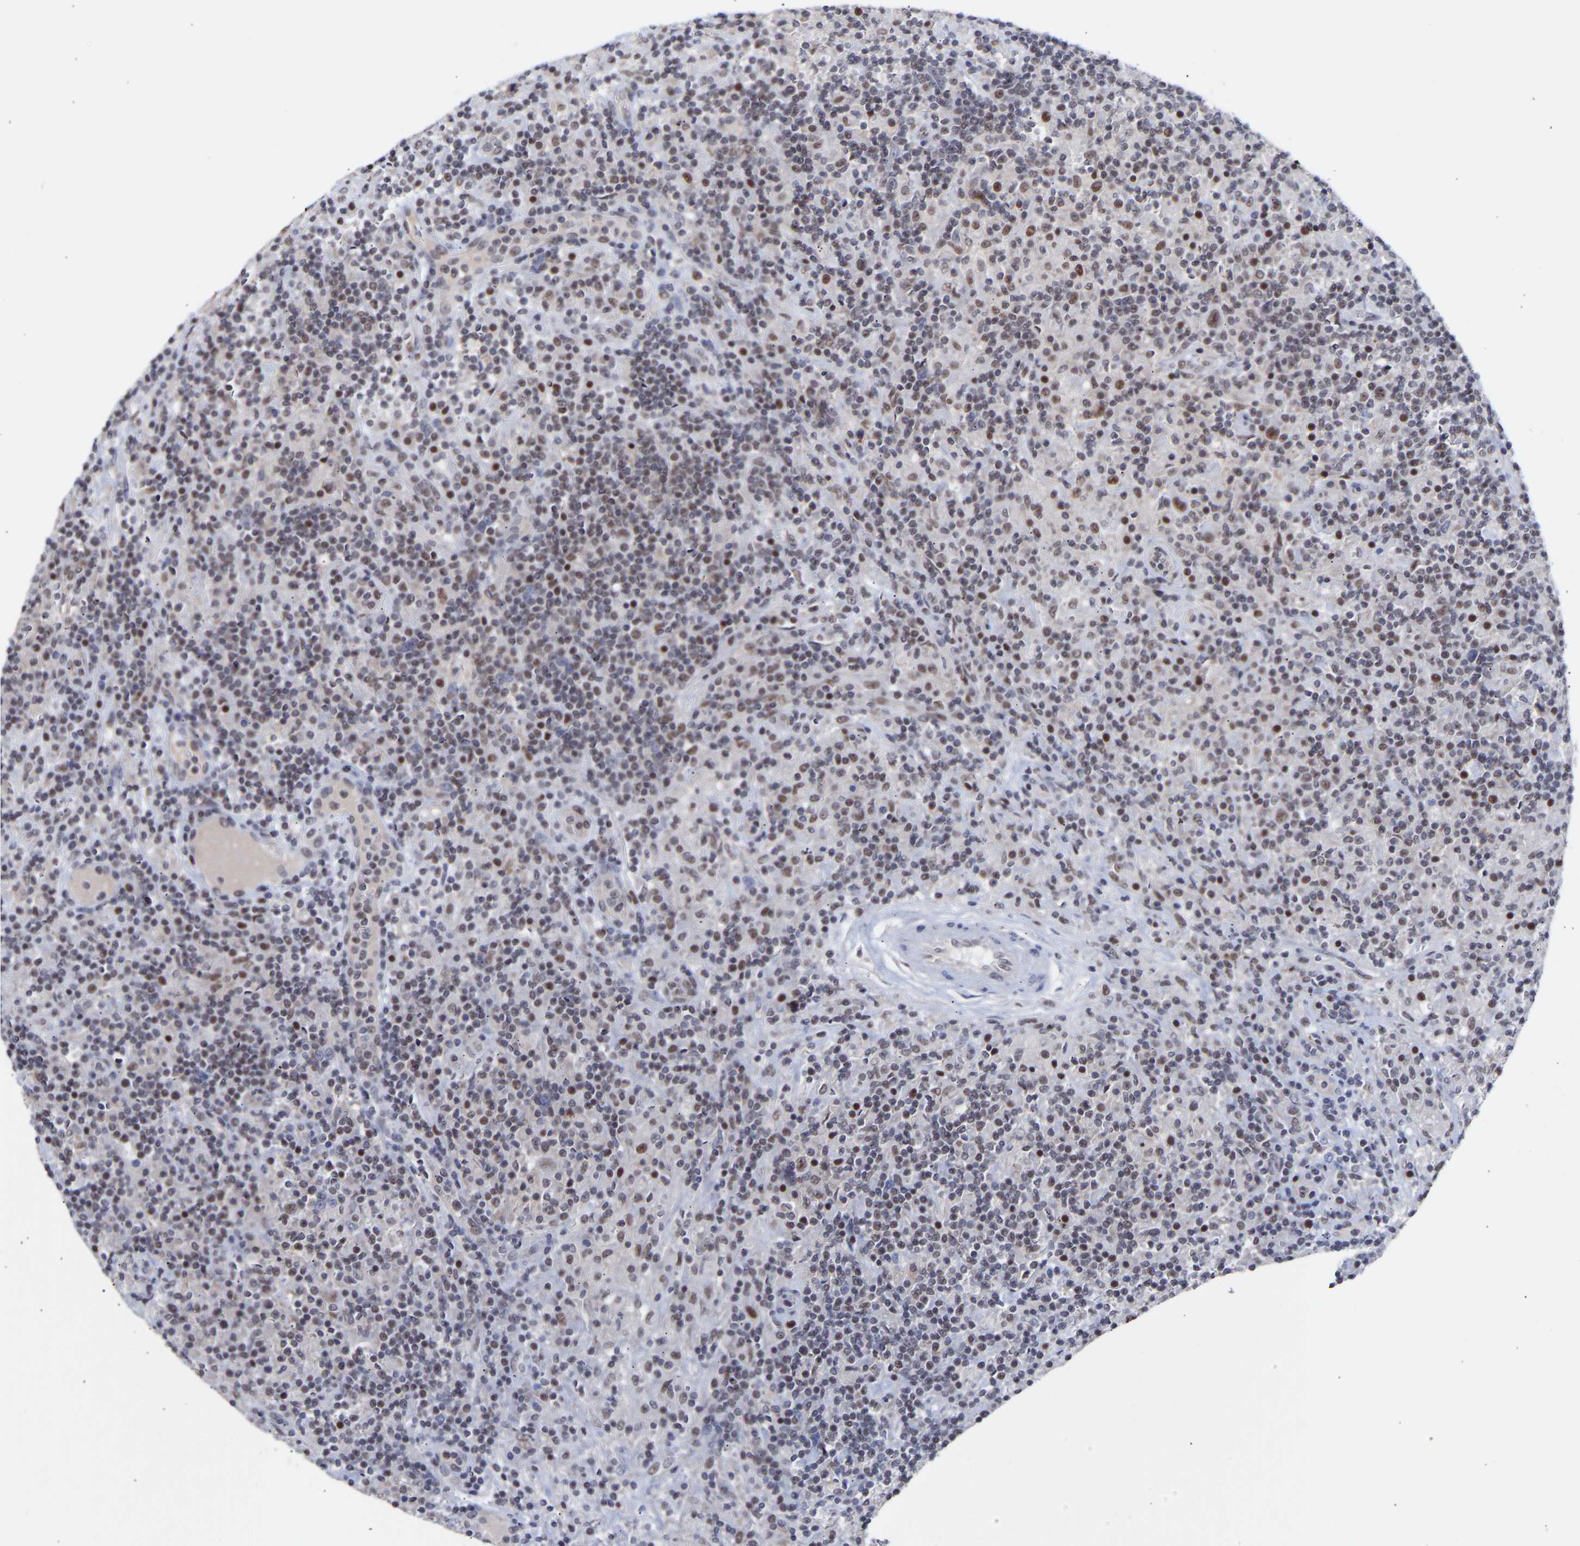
{"staining": {"intensity": "moderate", "quantity": "25%-75%", "location": "nuclear"}, "tissue": "lymphoma", "cell_type": "Tumor cells", "image_type": "cancer", "snomed": [{"axis": "morphology", "description": "Hodgkin's disease, NOS"}, {"axis": "topography", "description": "Lymph node"}], "caption": "An immunohistochemistry photomicrograph of neoplastic tissue is shown. Protein staining in brown highlights moderate nuclear positivity in lymphoma within tumor cells.", "gene": "RBM15", "patient": {"sex": "male", "age": 70}}